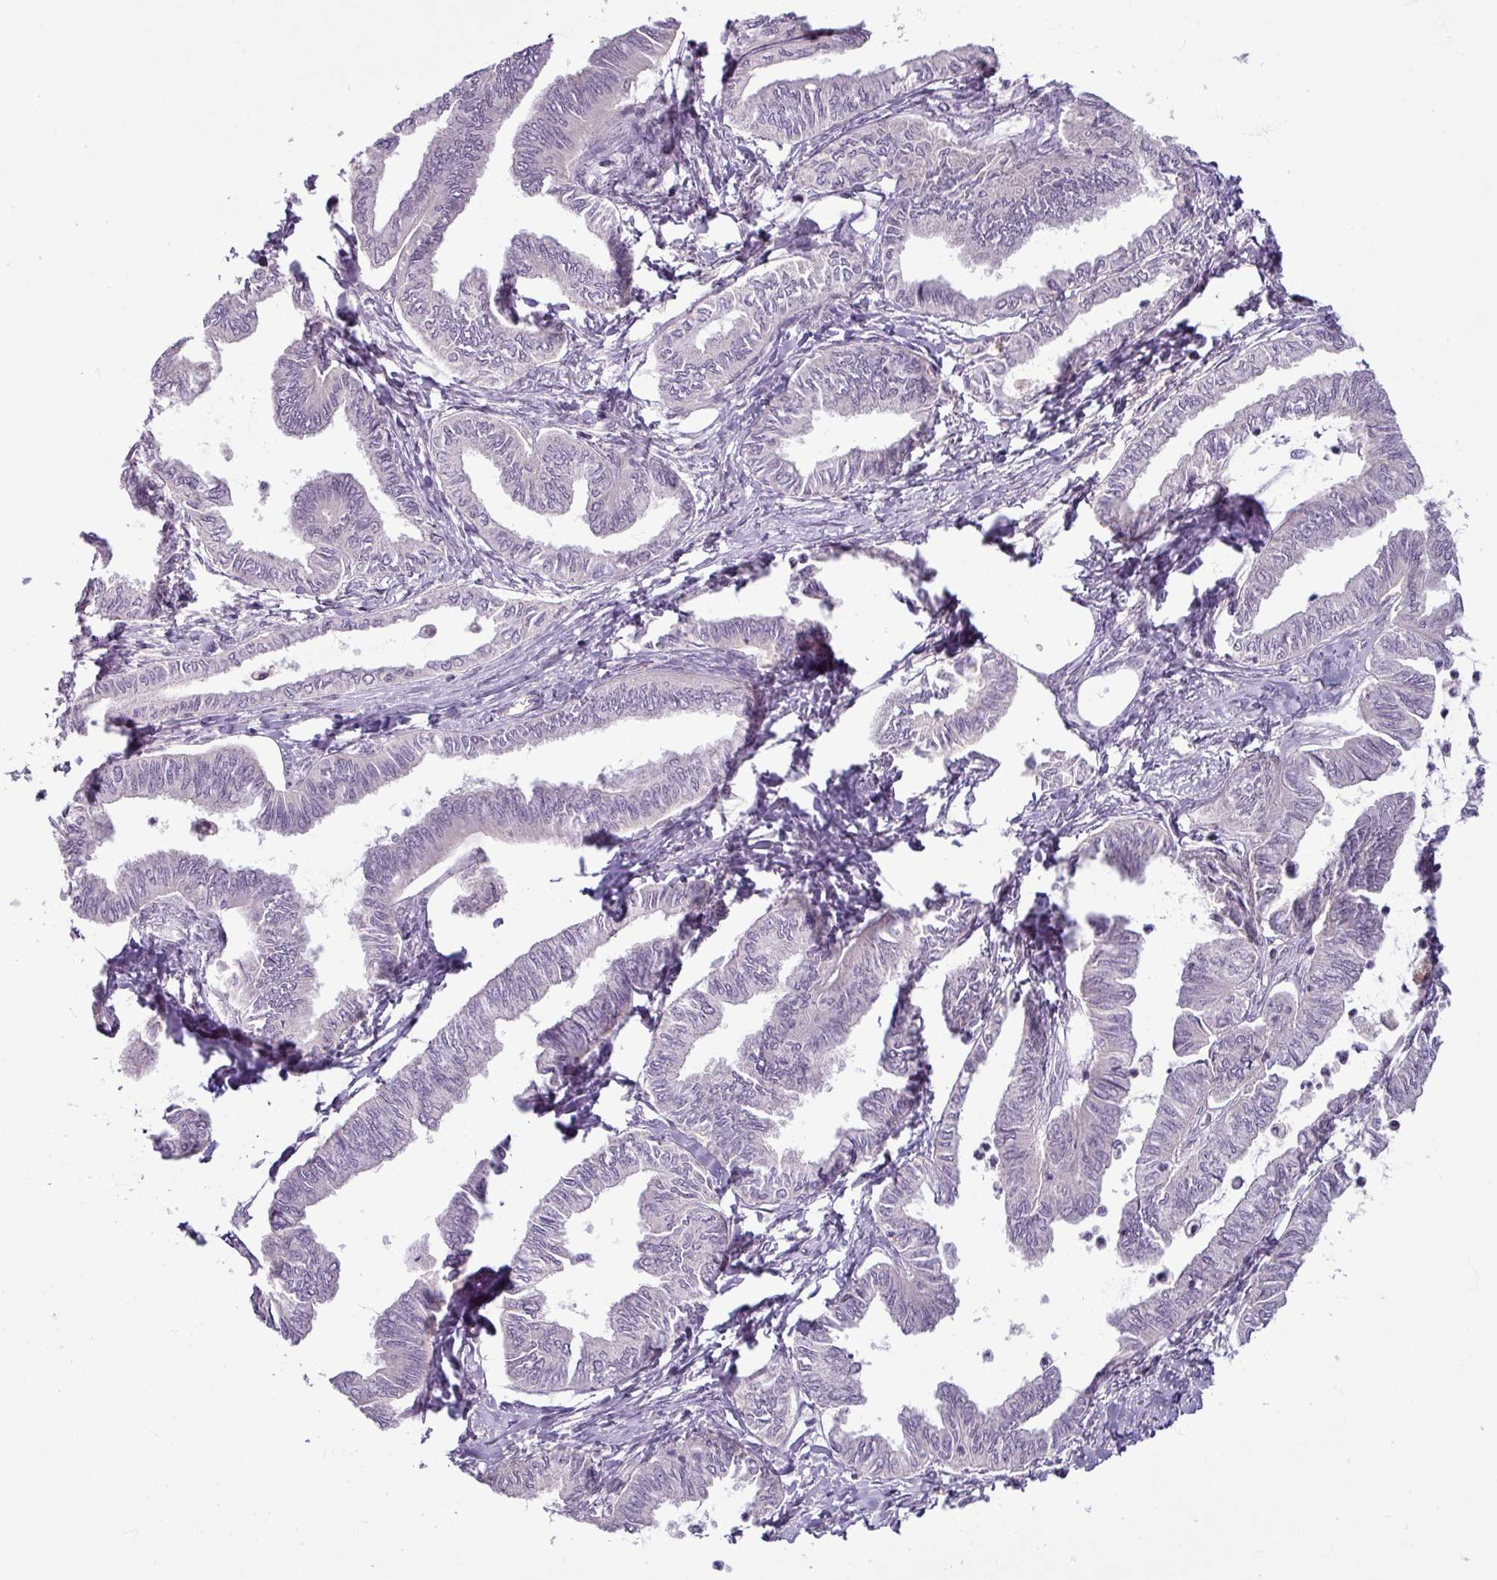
{"staining": {"intensity": "negative", "quantity": "none", "location": "none"}, "tissue": "ovarian cancer", "cell_type": "Tumor cells", "image_type": "cancer", "snomed": [{"axis": "morphology", "description": "Carcinoma, endometroid"}, {"axis": "topography", "description": "Ovary"}], "caption": "A photomicrograph of human ovarian cancer is negative for staining in tumor cells. Nuclei are stained in blue.", "gene": "UVSSA", "patient": {"sex": "female", "age": 70}}